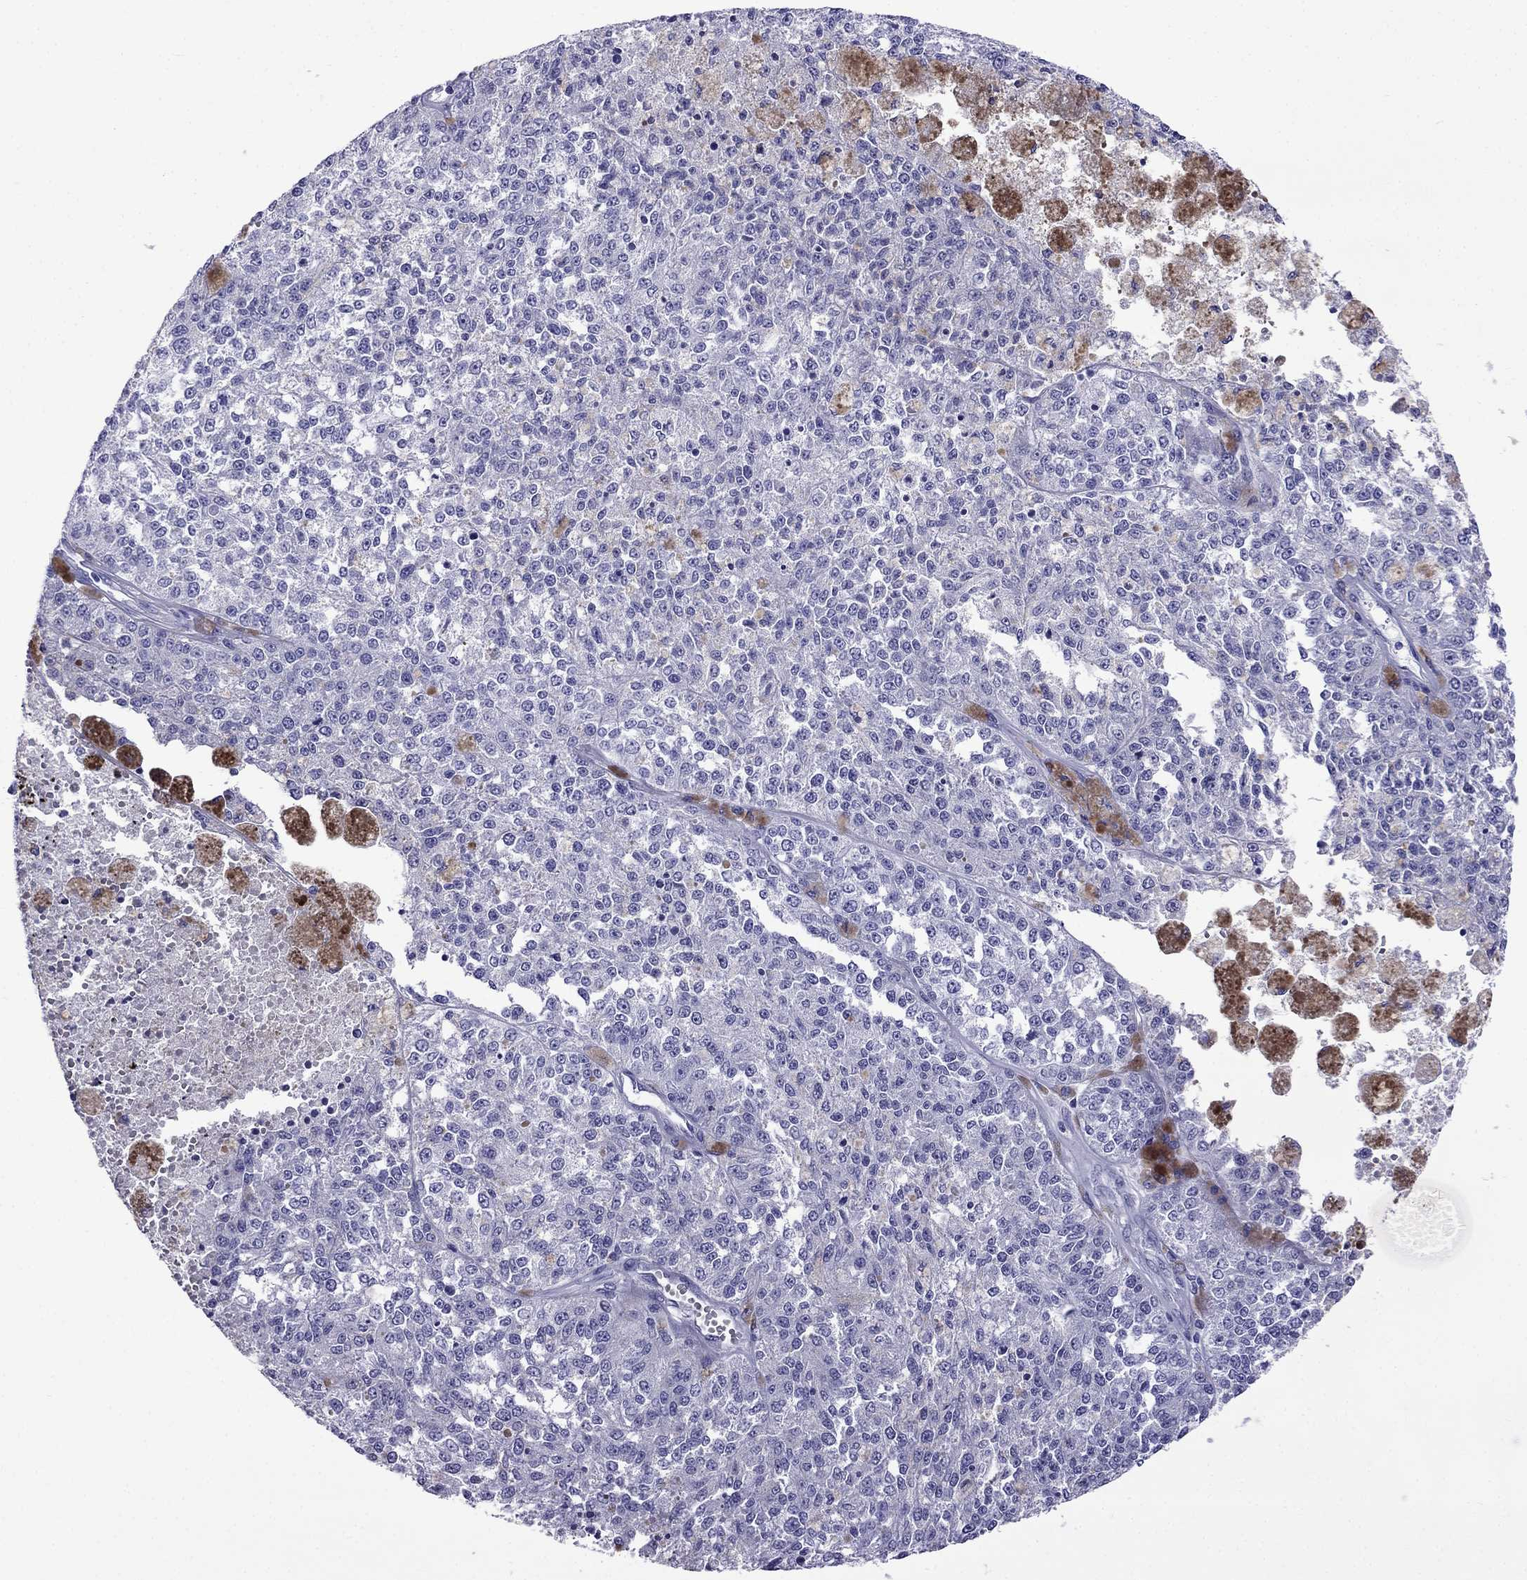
{"staining": {"intensity": "negative", "quantity": "none", "location": "none"}, "tissue": "melanoma", "cell_type": "Tumor cells", "image_type": "cancer", "snomed": [{"axis": "morphology", "description": "Malignant melanoma, Metastatic site"}, {"axis": "topography", "description": "Lymph node"}], "caption": "Human malignant melanoma (metastatic site) stained for a protein using immunohistochemistry (IHC) exhibits no staining in tumor cells.", "gene": "ARR3", "patient": {"sex": "female", "age": 64}}